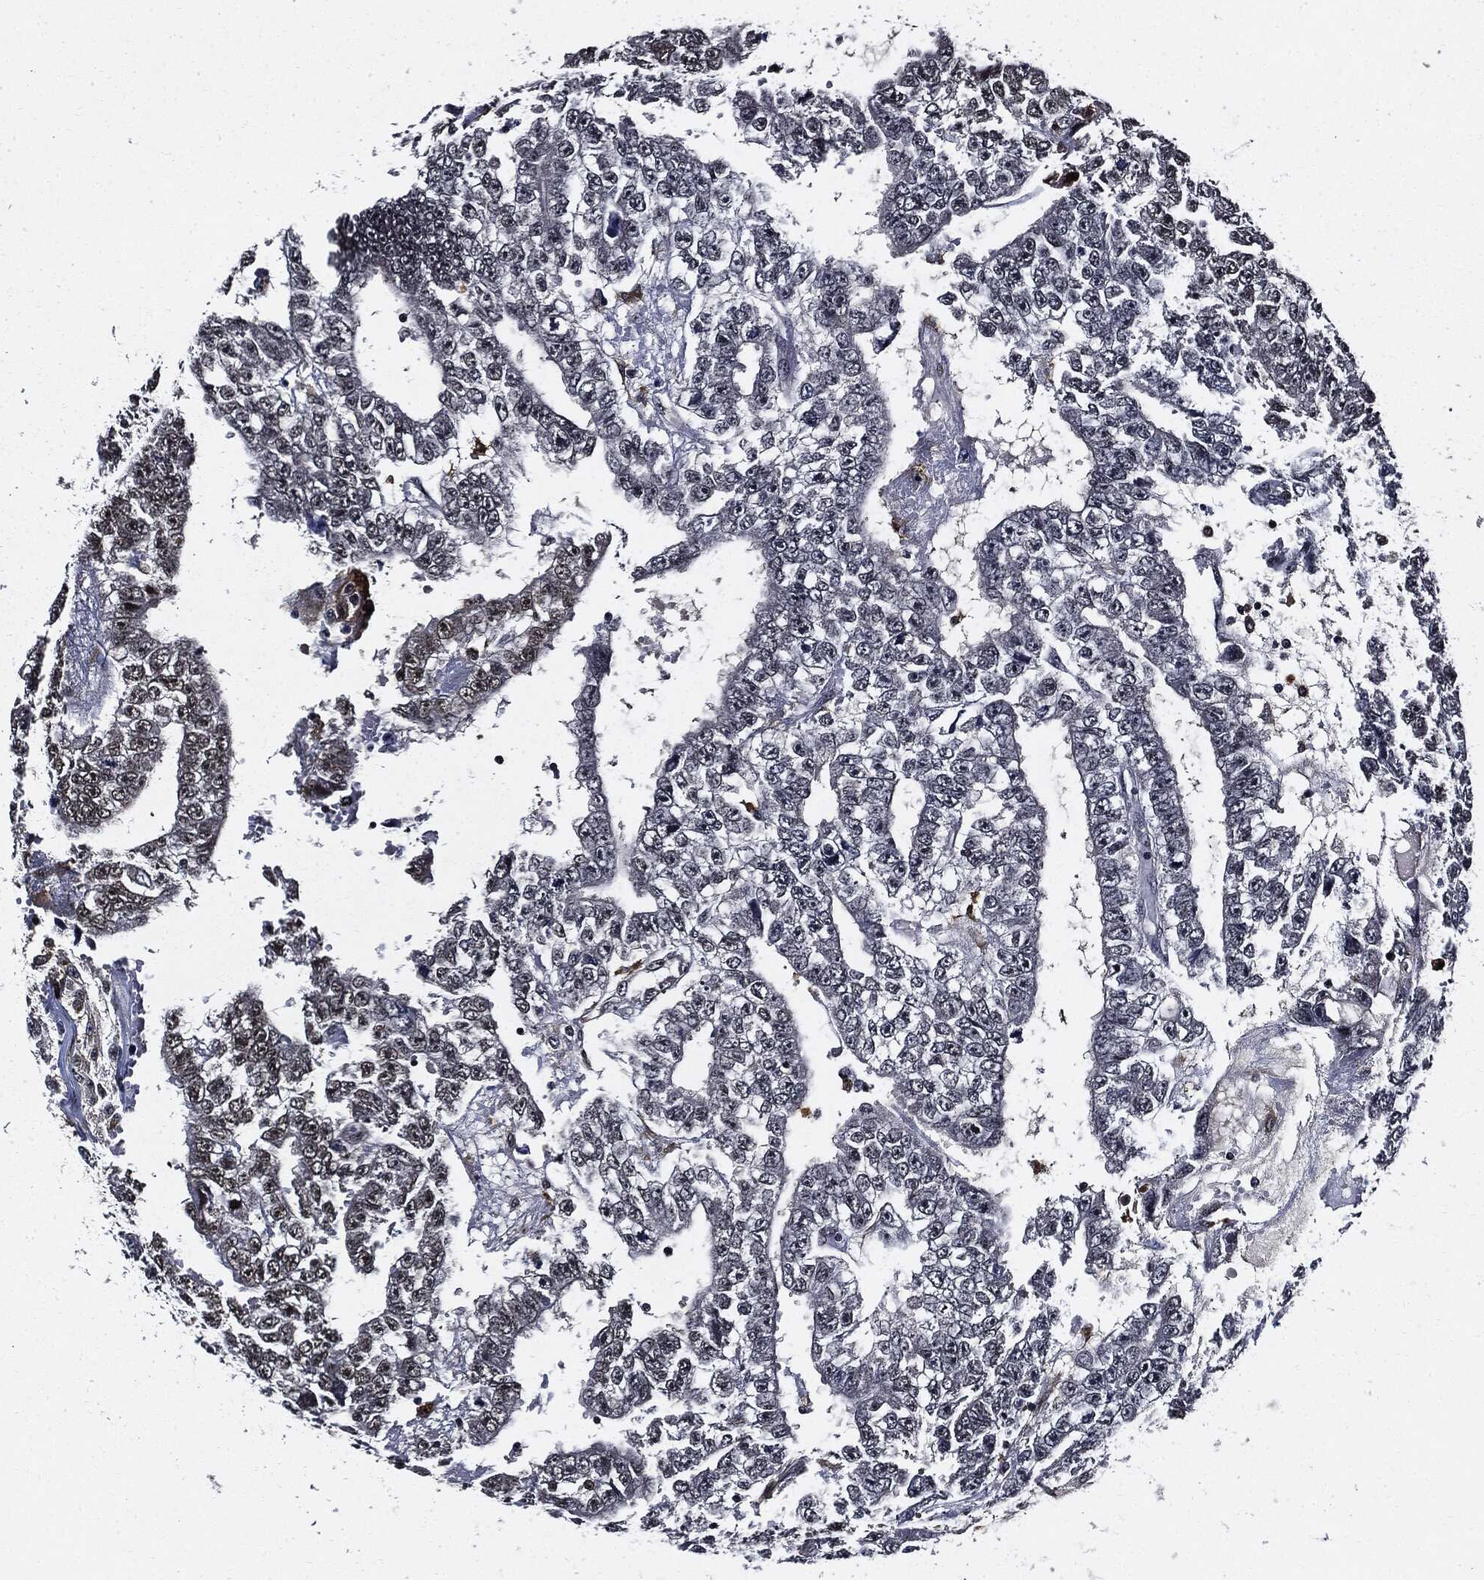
{"staining": {"intensity": "negative", "quantity": "none", "location": "none"}, "tissue": "testis cancer", "cell_type": "Tumor cells", "image_type": "cancer", "snomed": [{"axis": "morphology", "description": "Carcinoma, Embryonal, NOS"}, {"axis": "topography", "description": "Testis"}], "caption": "Immunohistochemistry histopathology image of testis cancer stained for a protein (brown), which exhibits no staining in tumor cells.", "gene": "SUGT1", "patient": {"sex": "male", "age": 25}}